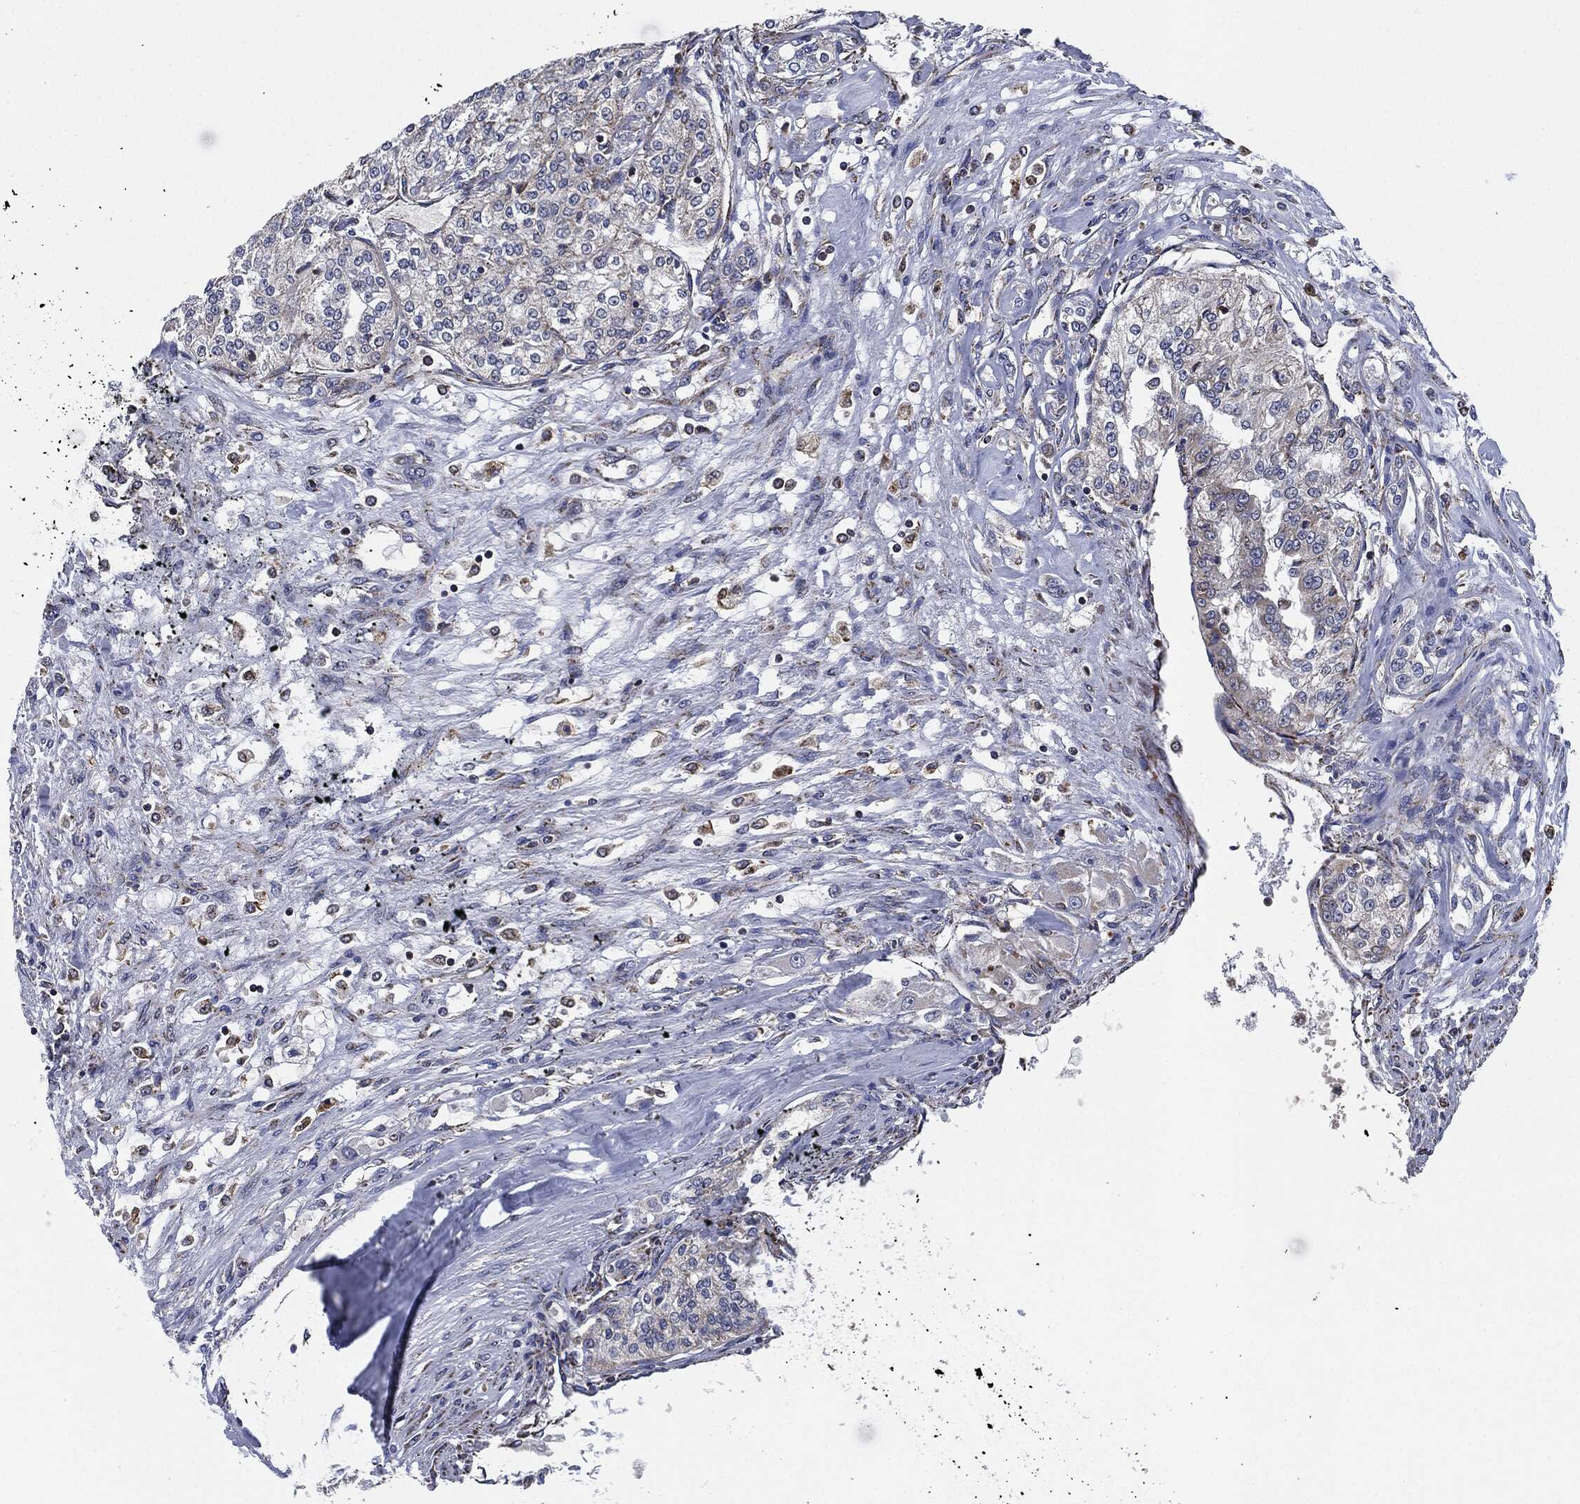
{"staining": {"intensity": "negative", "quantity": "none", "location": "none"}, "tissue": "renal cancer", "cell_type": "Tumor cells", "image_type": "cancer", "snomed": [{"axis": "morphology", "description": "Adenocarcinoma, NOS"}, {"axis": "topography", "description": "Kidney"}], "caption": "Human renal cancer (adenocarcinoma) stained for a protein using immunohistochemistry shows no staining in tumor cells.", "gene": "NDUFV2", "patient": {"sex": "female", "age": 63}}